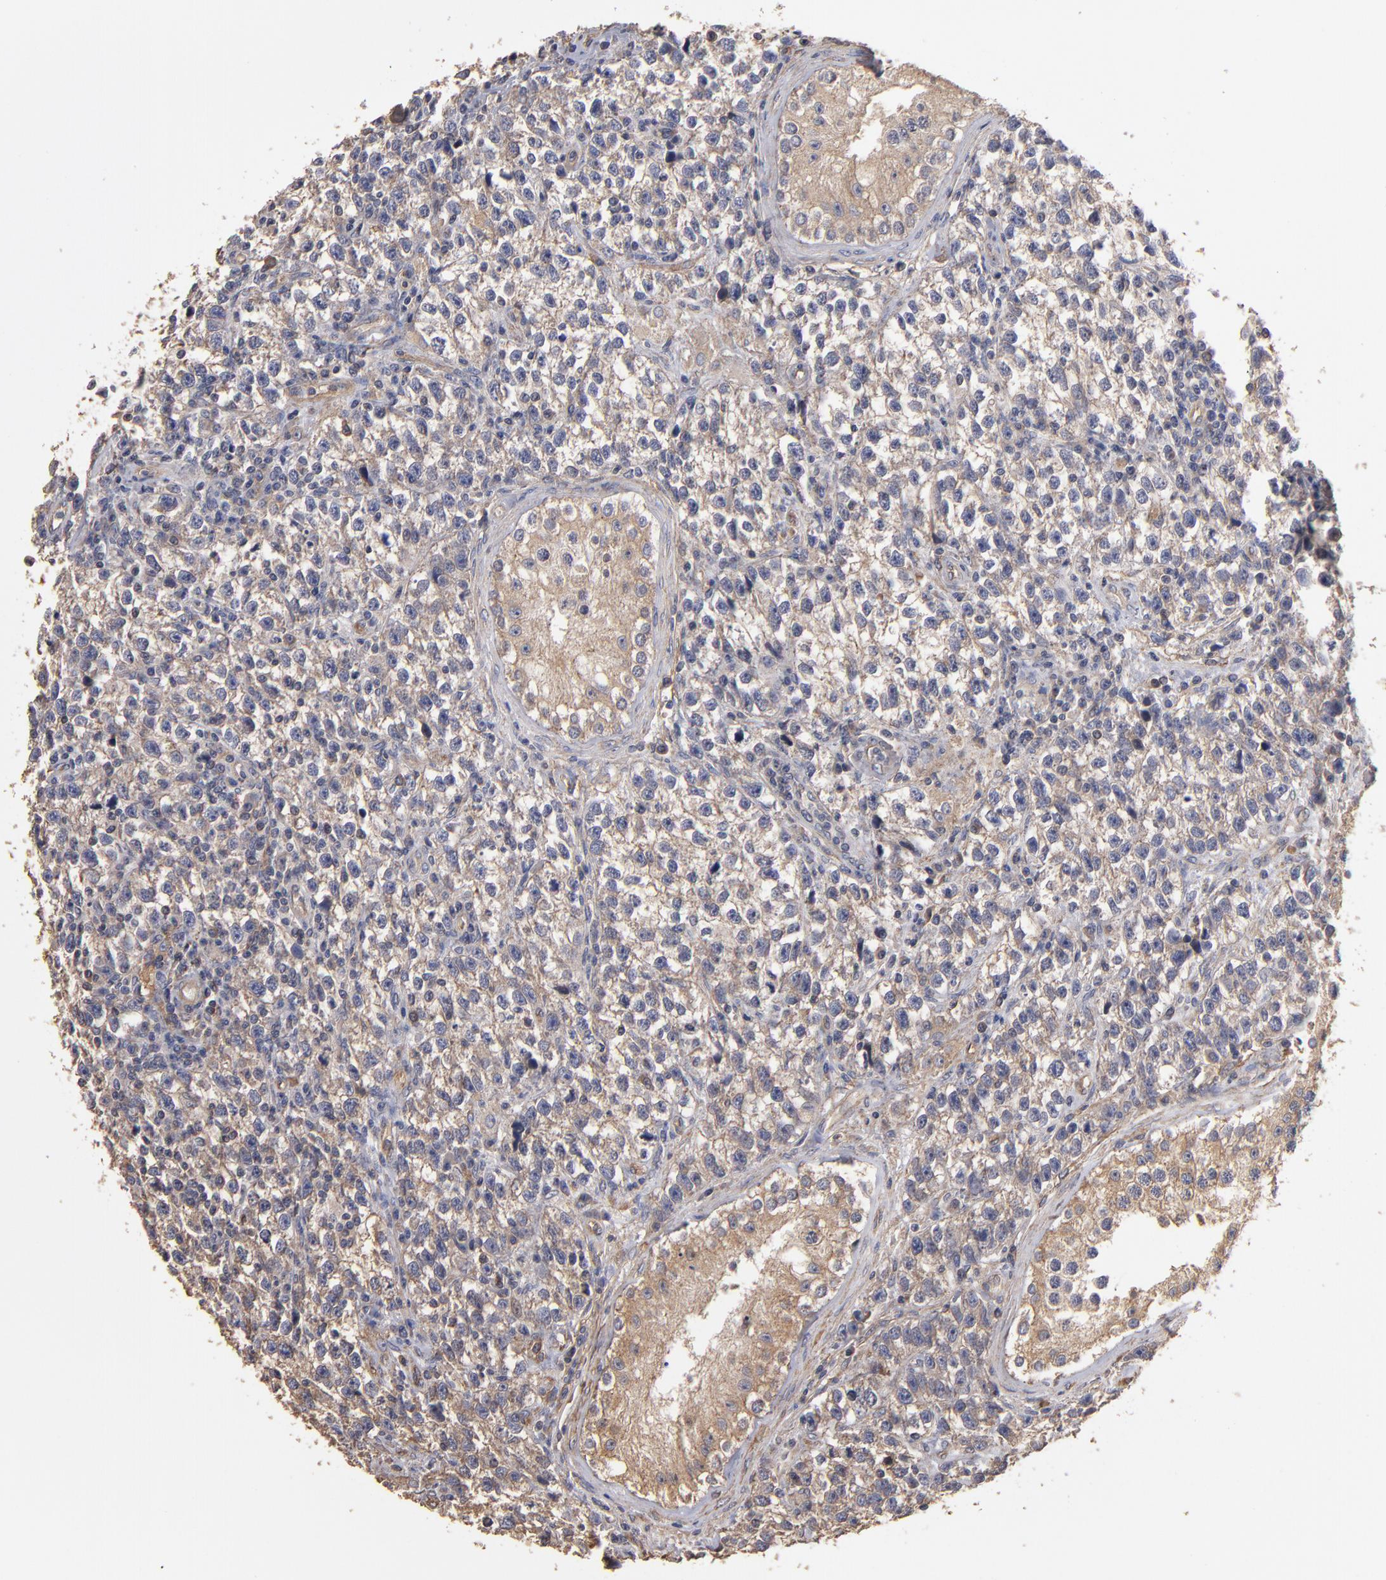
{"staining": {"intensity": "moderate", "quantity": ">75%", "location": "cytoplasmic/membranous"}, "tissue": "testis cancer", "cell_type": "Tumor cells", "image_type": "cancer", "snomed": [{"axis": "morphology", "description": "Seminoma, NOS"}, {"axis": "topography", "description": "Testis"}], "caption": "Protein analysis of testis cancer tissue exhibits moderate cytoplasmic/membranous positivity in approximately >75% of tumor cells. (DAB IHC, brown staining for protein, blue staining for nuclei).", "gene": "DMD", "patient": {"sex": "male", "age": 38}}